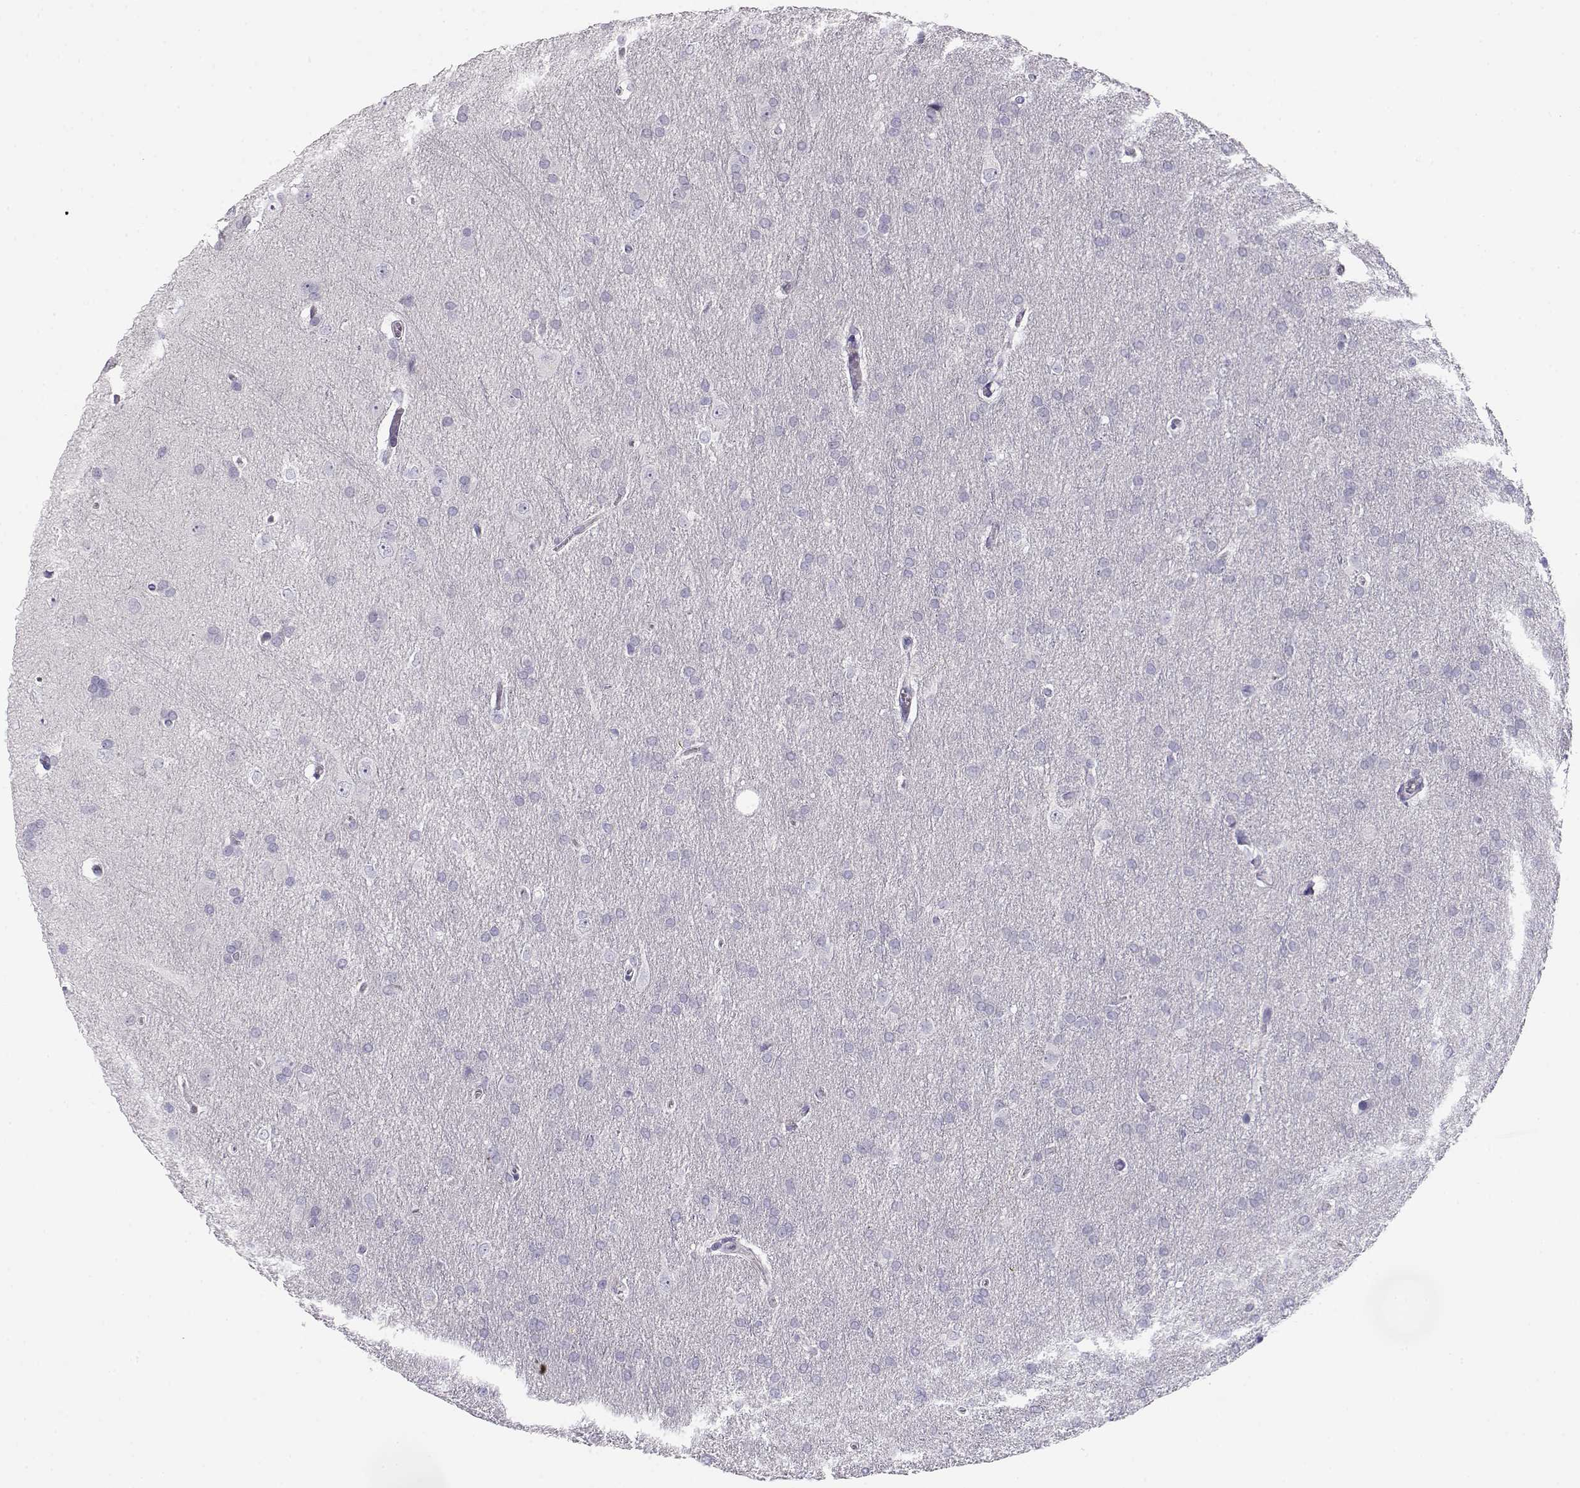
{"staining": {"intensity": "negative", "quantity": "none", "location": "none"}, "tissue": "glioma", "cell_type": "Tumor cells", "image_type": "cancer", "snomed": [{"axis": "morphology", "description": "Glioma, malignant, Low grade"}, {"axis": "topography", "description": "Brain"}], "caption": "There is no significant staining in tumor cells of glioma.", "gene": "OPN5", "patient": {"sex": "female", "age": 32}}